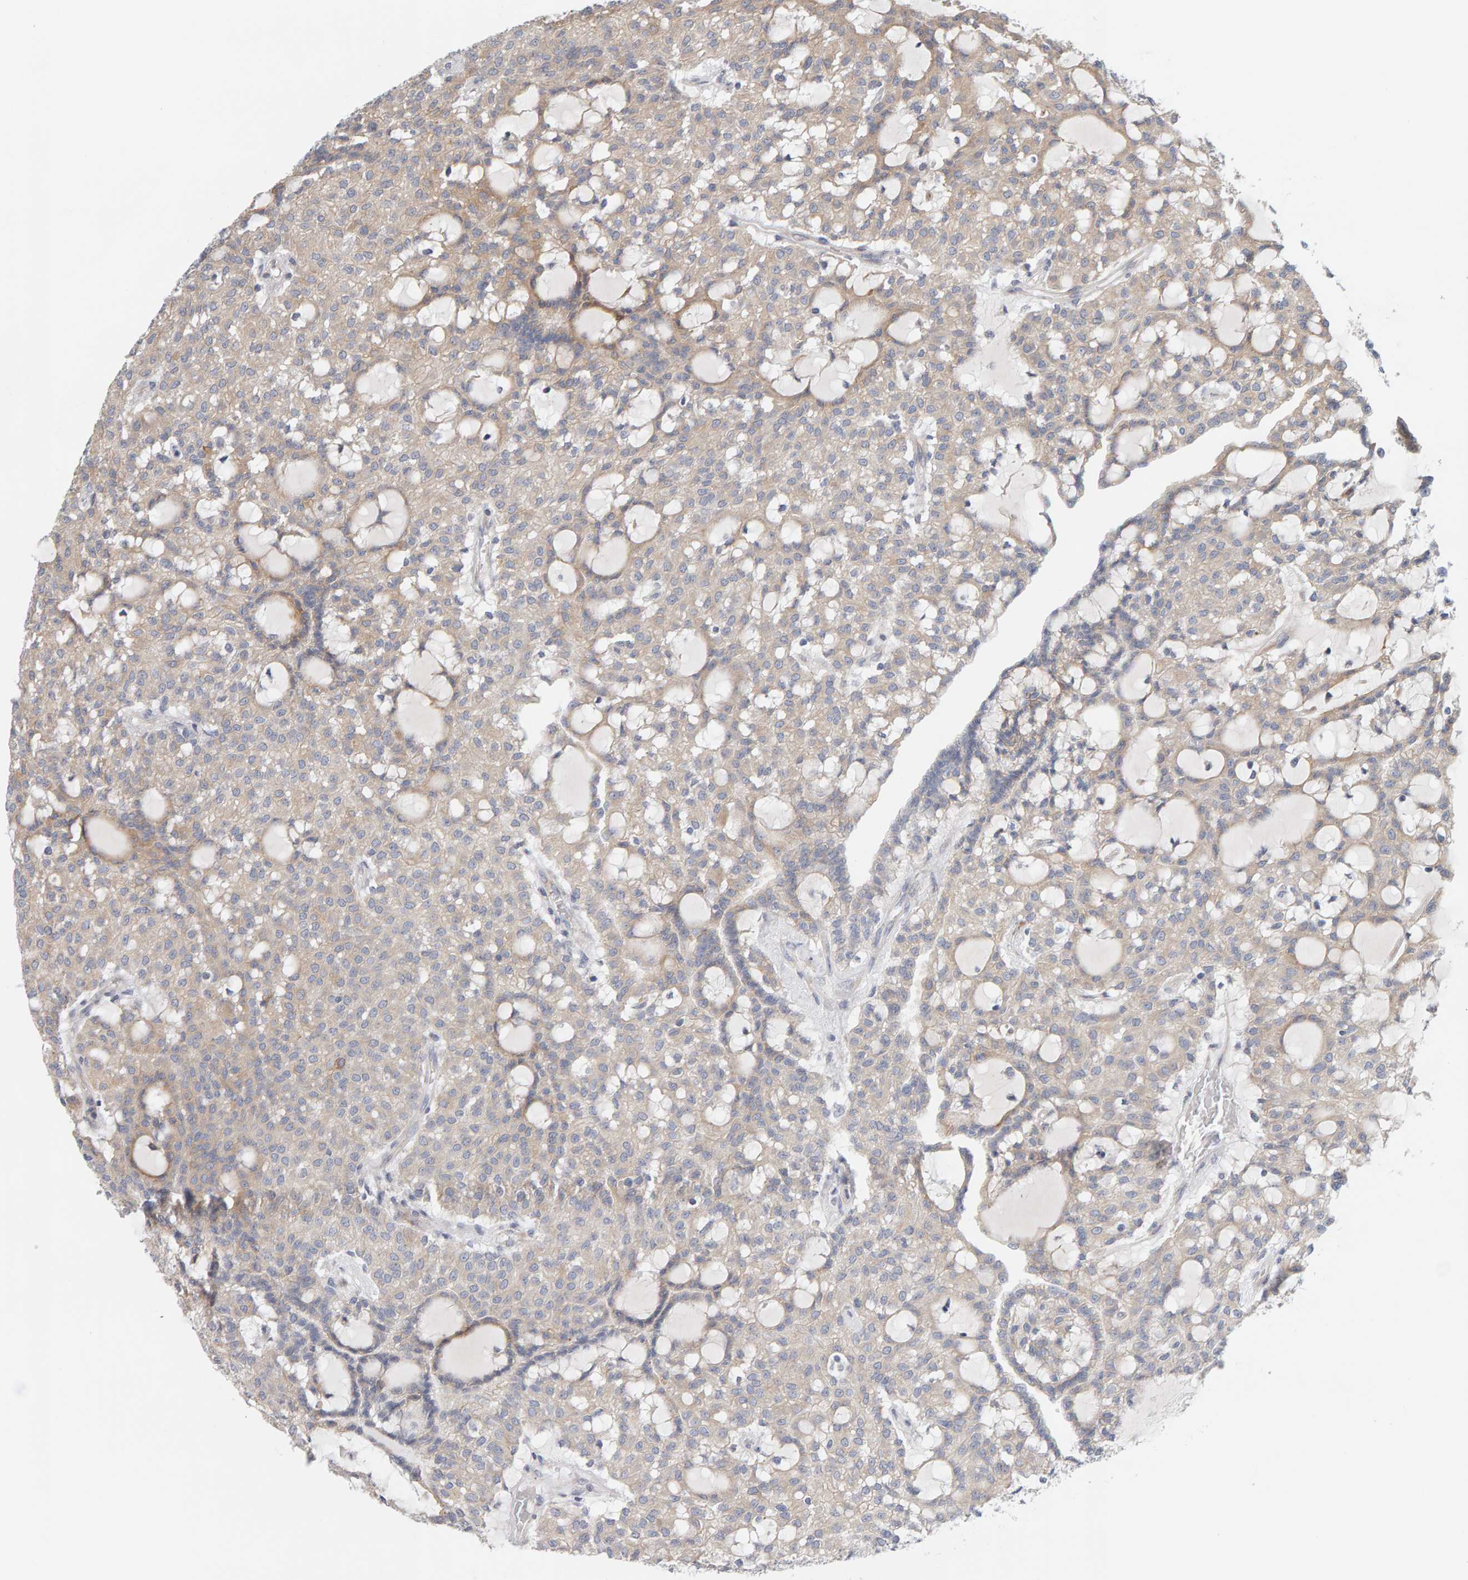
{"staining": {"intensity": "weak", "quantity": "25%-75%", "location": "cytoplasmic/membranous"}, "tissue": "renal cancer", "cell_type": "Tumor cells", "image_type": "cancer", "snomed": [{"axis": "morphology", "description": "Adenocarcinoma, NOS"}, {"axis": "topography", "description": "Kidney"}], "caption": "Renal adenocarcinoma was stained to show a protein in brown. There is low levels of weak cytoplasmic/membranous staining in about 25%-75% of tumor cells.", "gene": "ENGASE", "patient": {"sex": "male", "age": 63}}